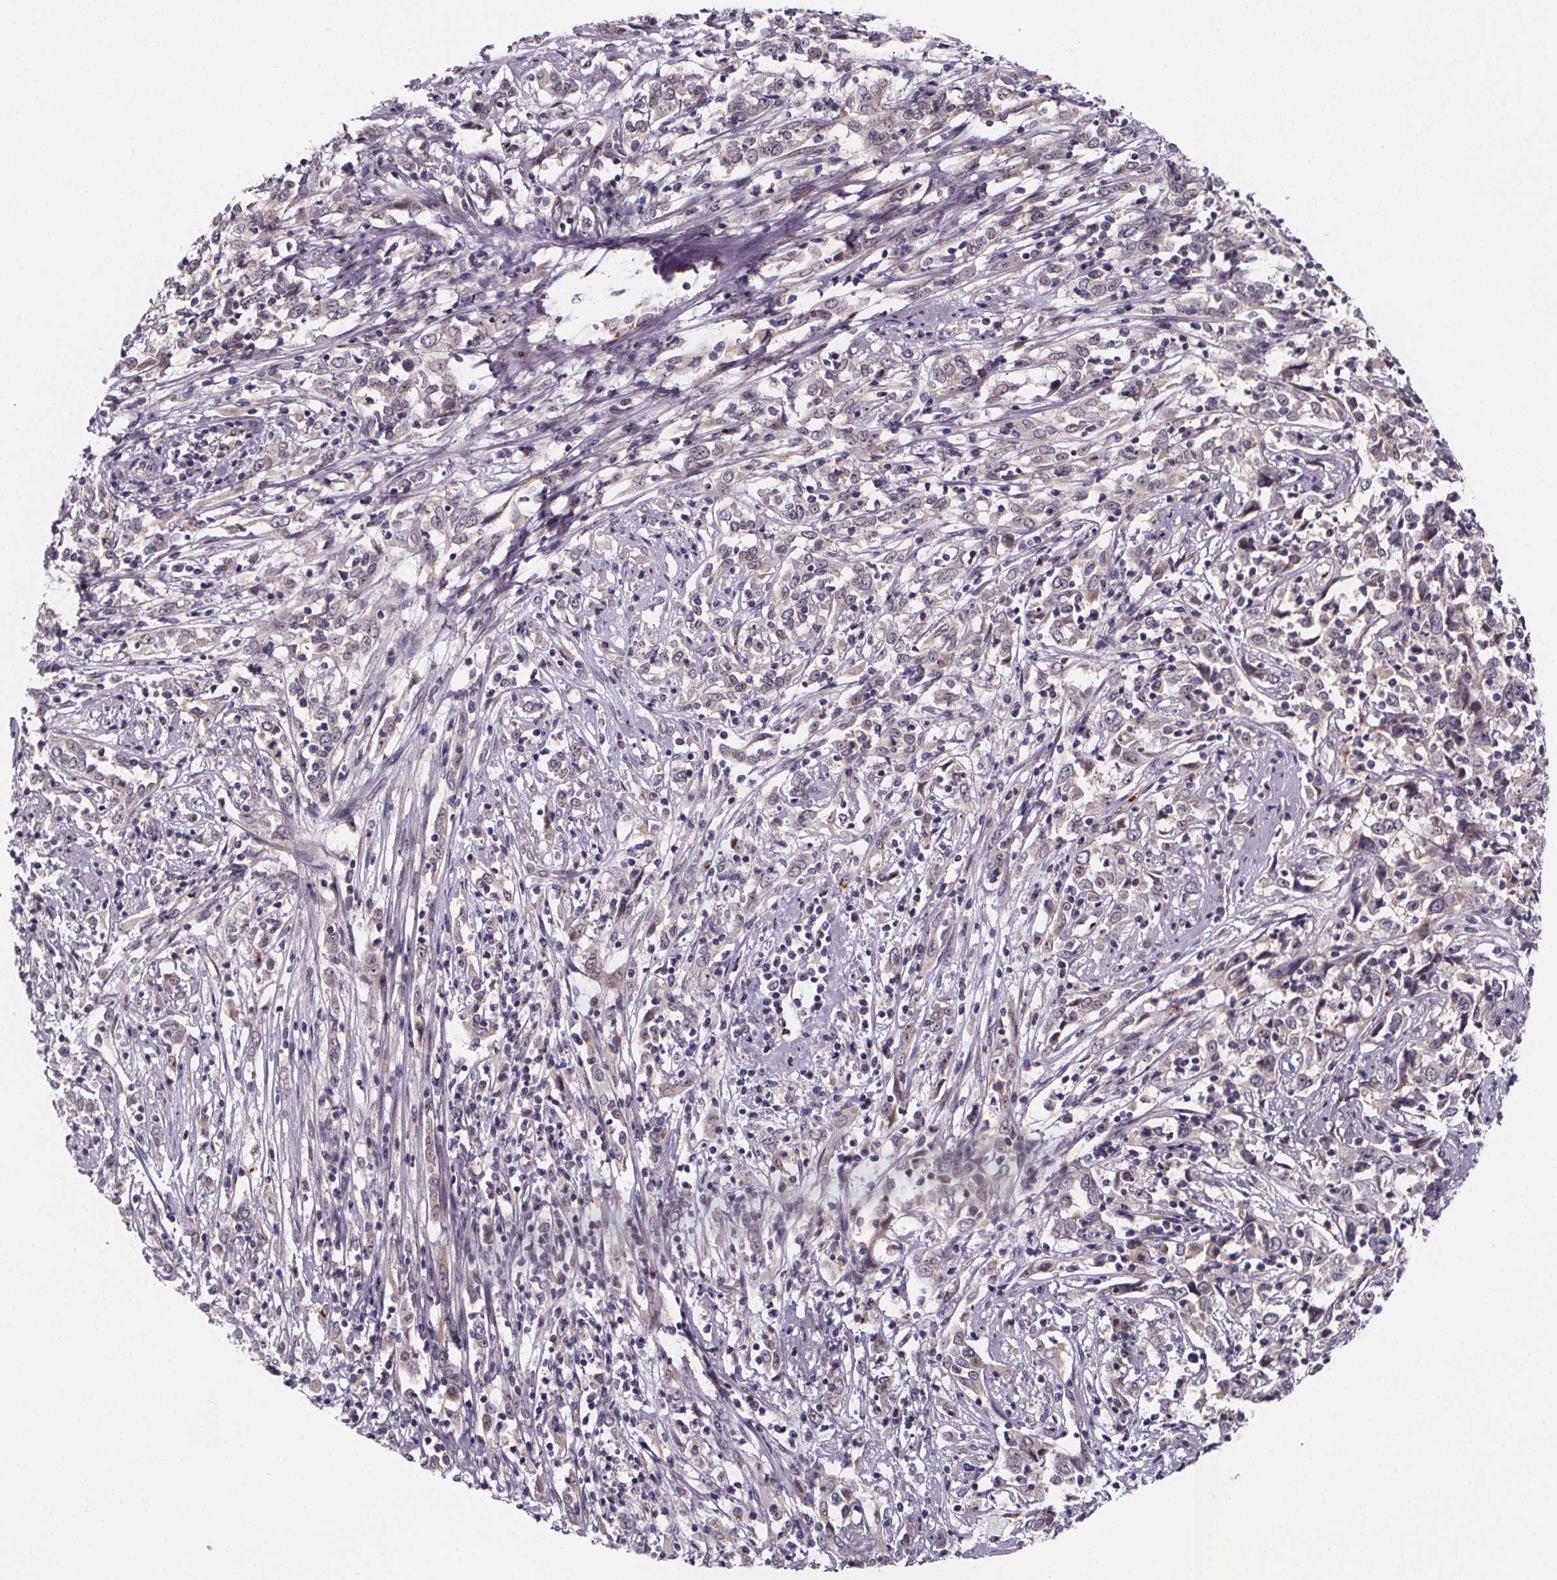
{"staining": {"intensity": "negative", "quantity": "none", "location": "none"}, "tissue": "cervical cancer", "cell_type": "Tumor cells", "image_type": "cancer", "snomed": [{"axis": "morphology", "description": "Adenocarcinoma, NOS"}, {"axis": "topography", "description": "Cervix"}], "caption": "IHC micrograph of neoplastic tissue: cervical cancer stained with DAB (3,3'-diaminobenzidine) displays no significant protein staining in tumor cells.", "gene": "NDST1", "patient": {"sex": "female", "age": 40}}